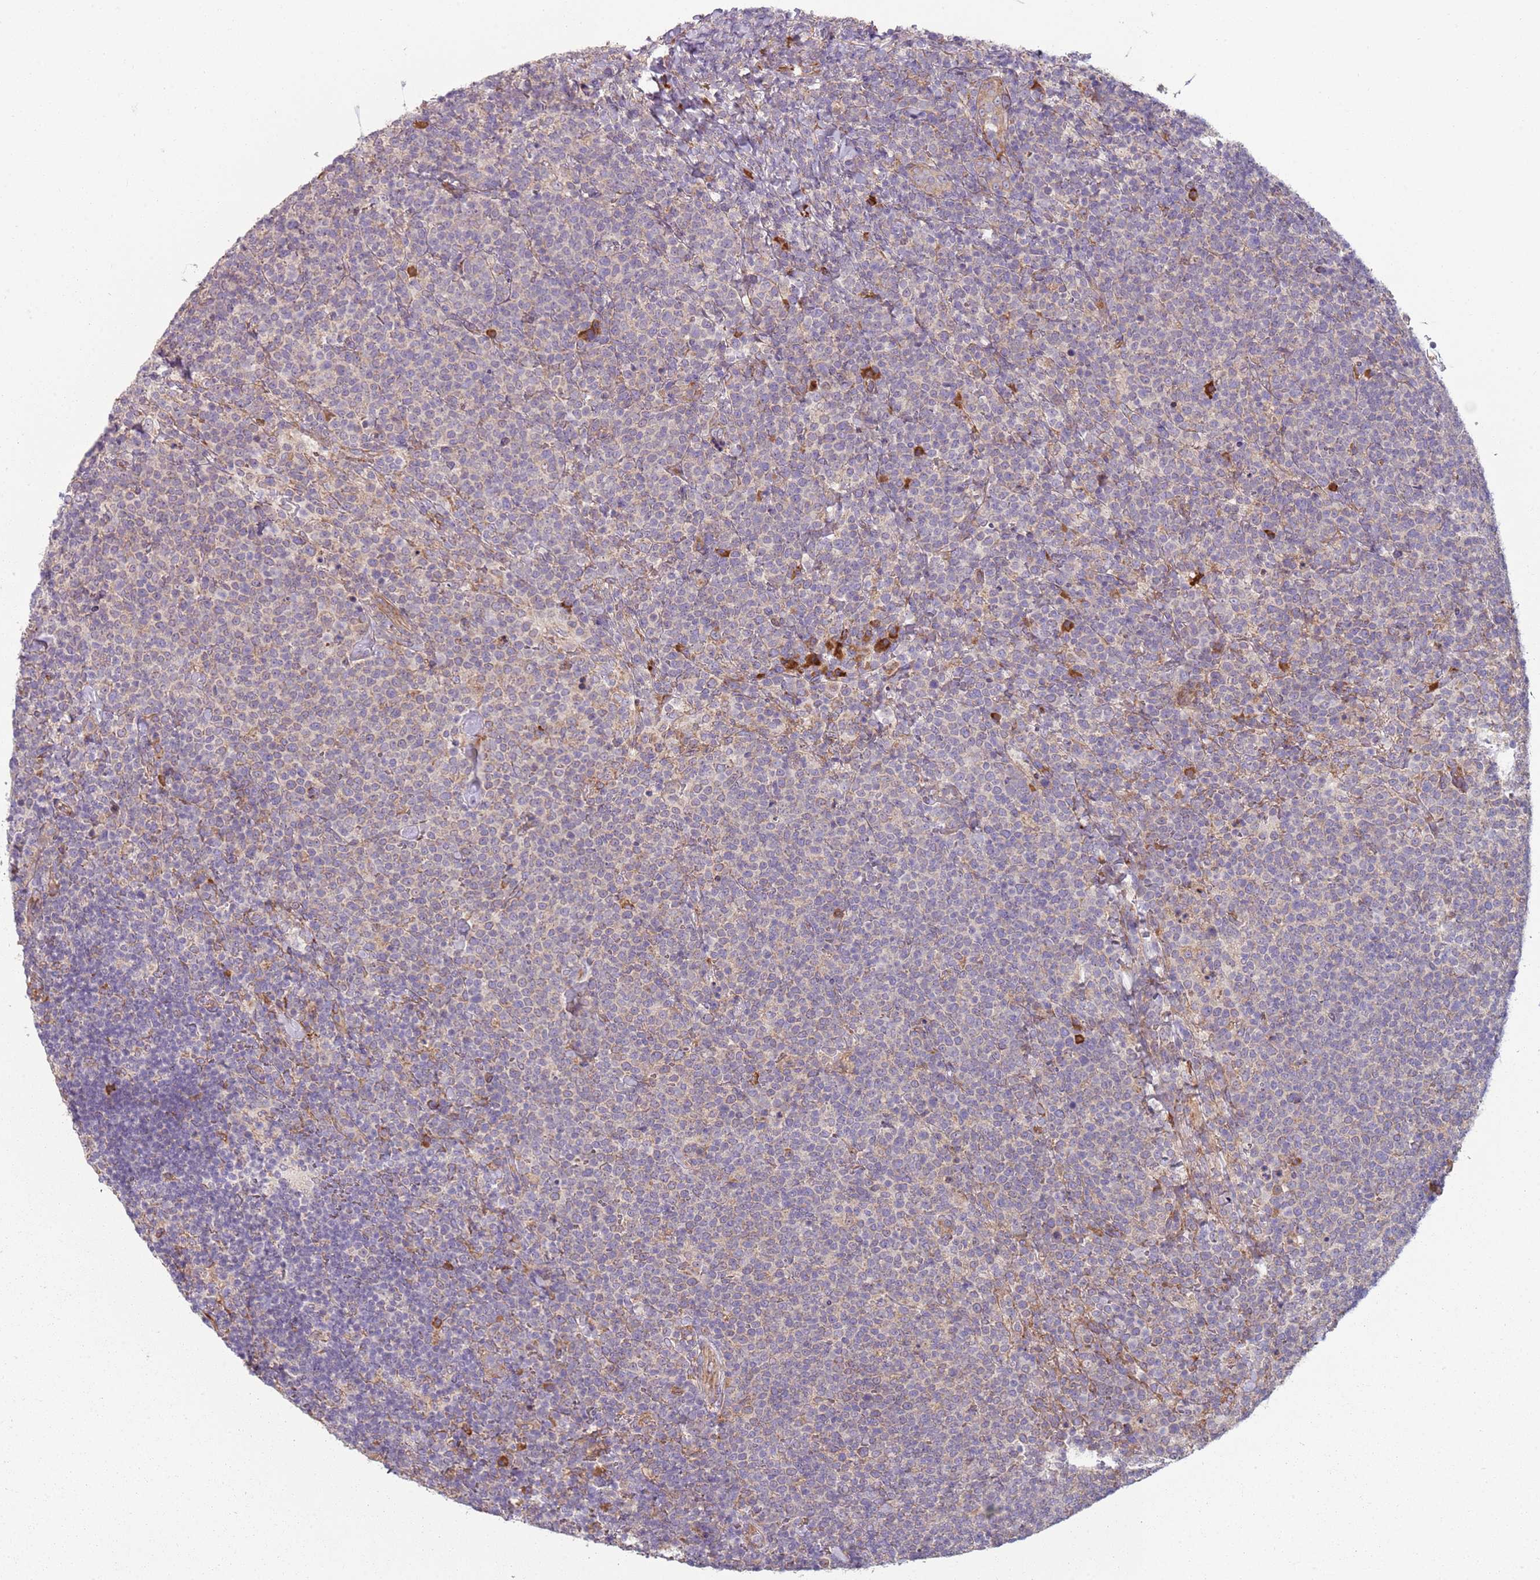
{"staining": {"intensity": "negative", "quantity": "none", "location": "none"}, "tissue": "lymphoma", "cell_type": "Tumor cells", "image_type": "cancer", "snomed": [{"axis": "morphology", "description": "Malignant lymphoma, non-Hodgkin's type, High grade"}, {"axis": "topography", "description": "Lymph node"}], "caption": "Immunohistochemical staining of high-grade malignant lymphoma, non-Hodgkin's type exhibits no significant expression in tumor cells.", "gene": "SPATA2", "patient": {"sex": "male", "age": 61}}